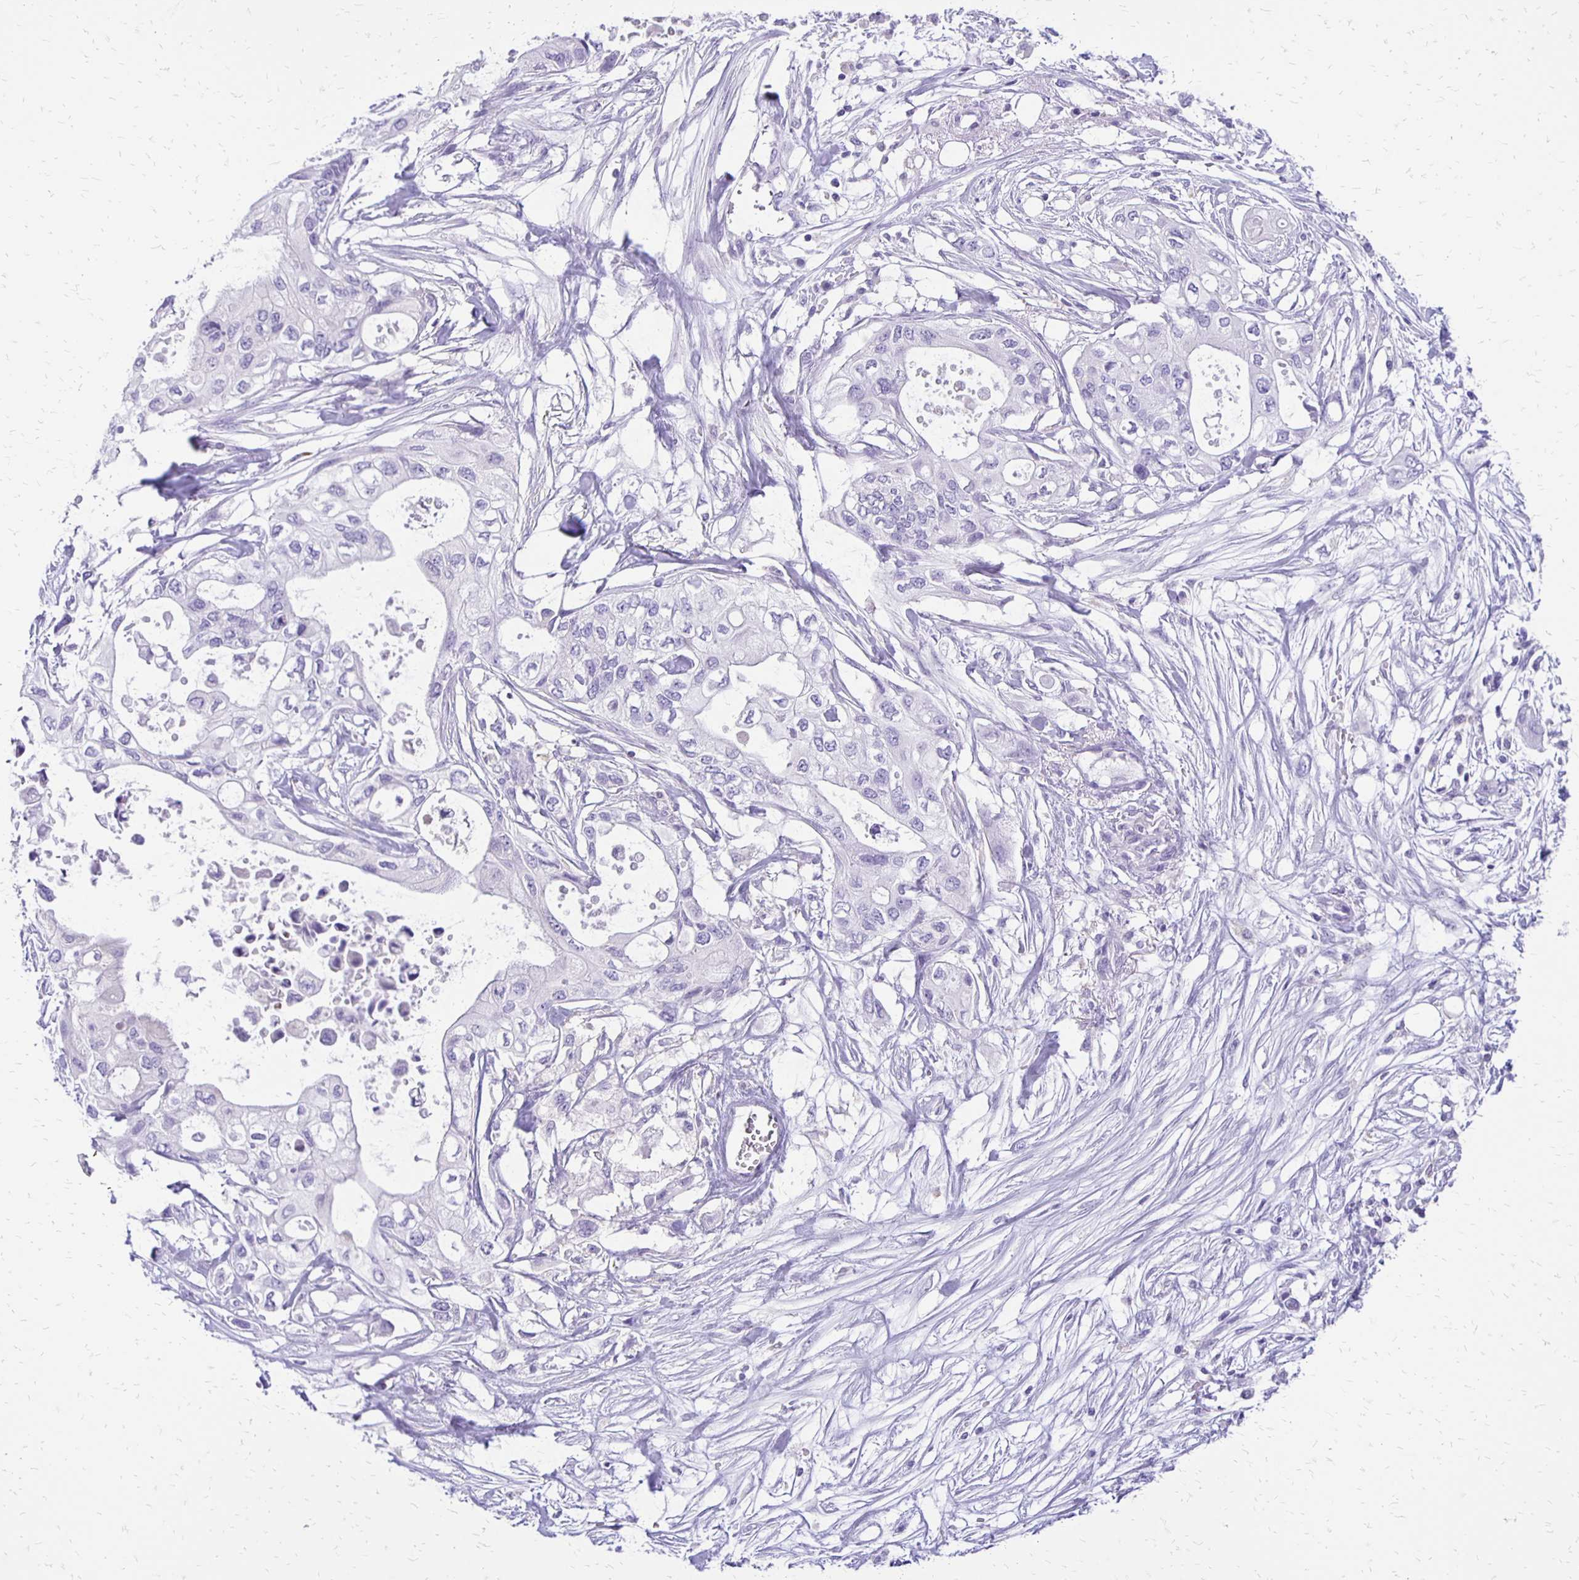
{"staining": {"intensity": "negative", "quantity": "none", "location": "none"}, "tissue": "pancreatic cancer", "cell_type": "Tumor cells", "image_type": "cancer", "snomed": [{"axis": "morphology", "description": "Adenocarcinoma, NOS"}, {"axis": "topography", "description": "Pancreas"}], "caption": "Immunohistochemical staining of adenocarcinoma (pancreatic) displays no significant positivity in tumor cells.", "gene": "ANKRD45", "patient": {"sex": "female", "age": 63}}